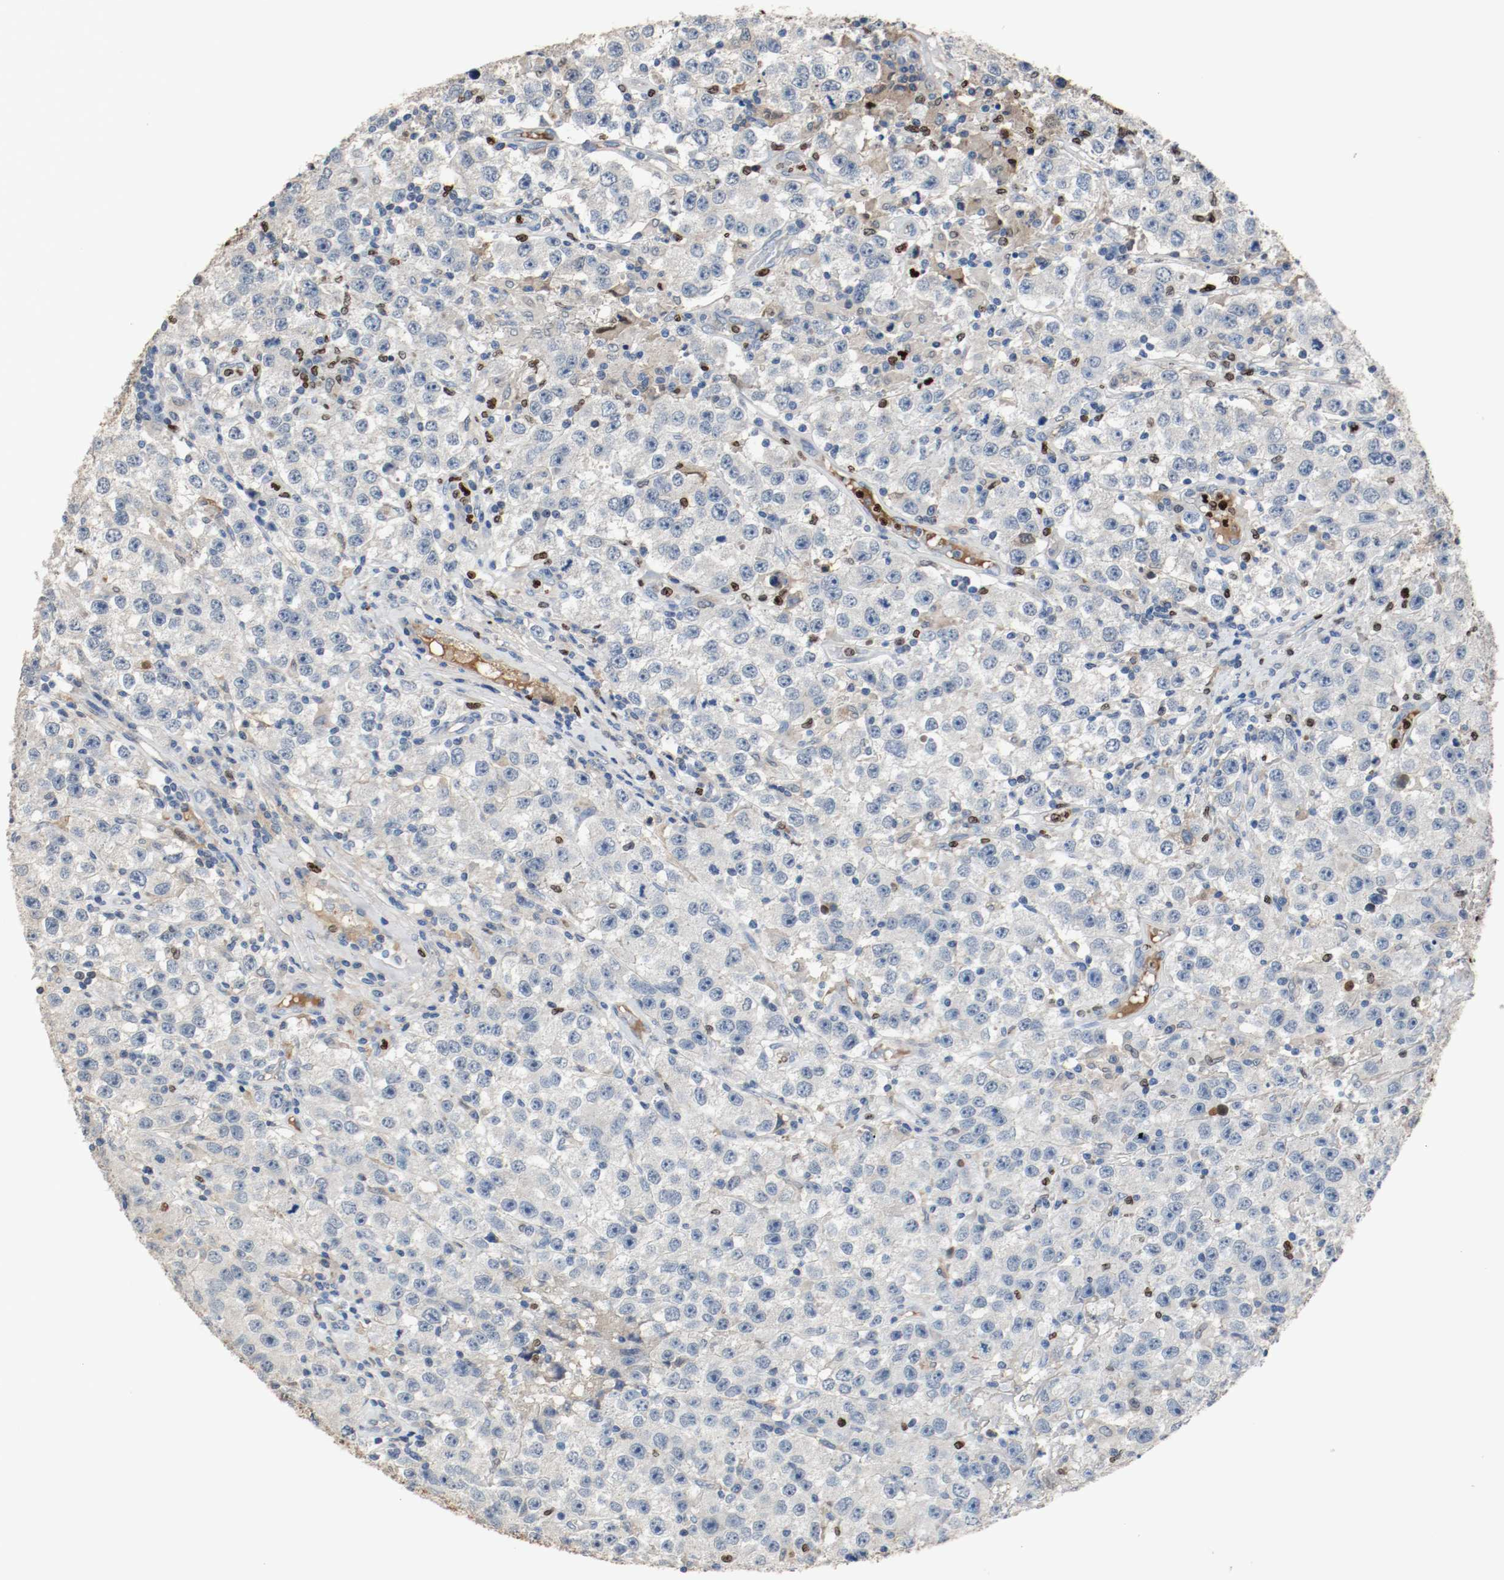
{"staining": {"intensity": "negative", "quantity": "none", "location": "none"}, "tissue": "testis cancer", "cell_type": "Tumor cells", "image_type": "cancer", "snomed": [{"axis": "morphology", "description": "Seminoma, NOS"}, {"axis": "topography", "description": "Testis"}], "caption": "Testis cancer (seminoma) was stained to show a protein in brown. There is no significant expression in tumor cells. (Stains: DAB immunohistochemistry (IHC) with hematoxylin counter stain, Microscopy: brightfield microscopy at high magnification).", "gene": "BLK", "patient": {"sex": "male", "age": 52}}